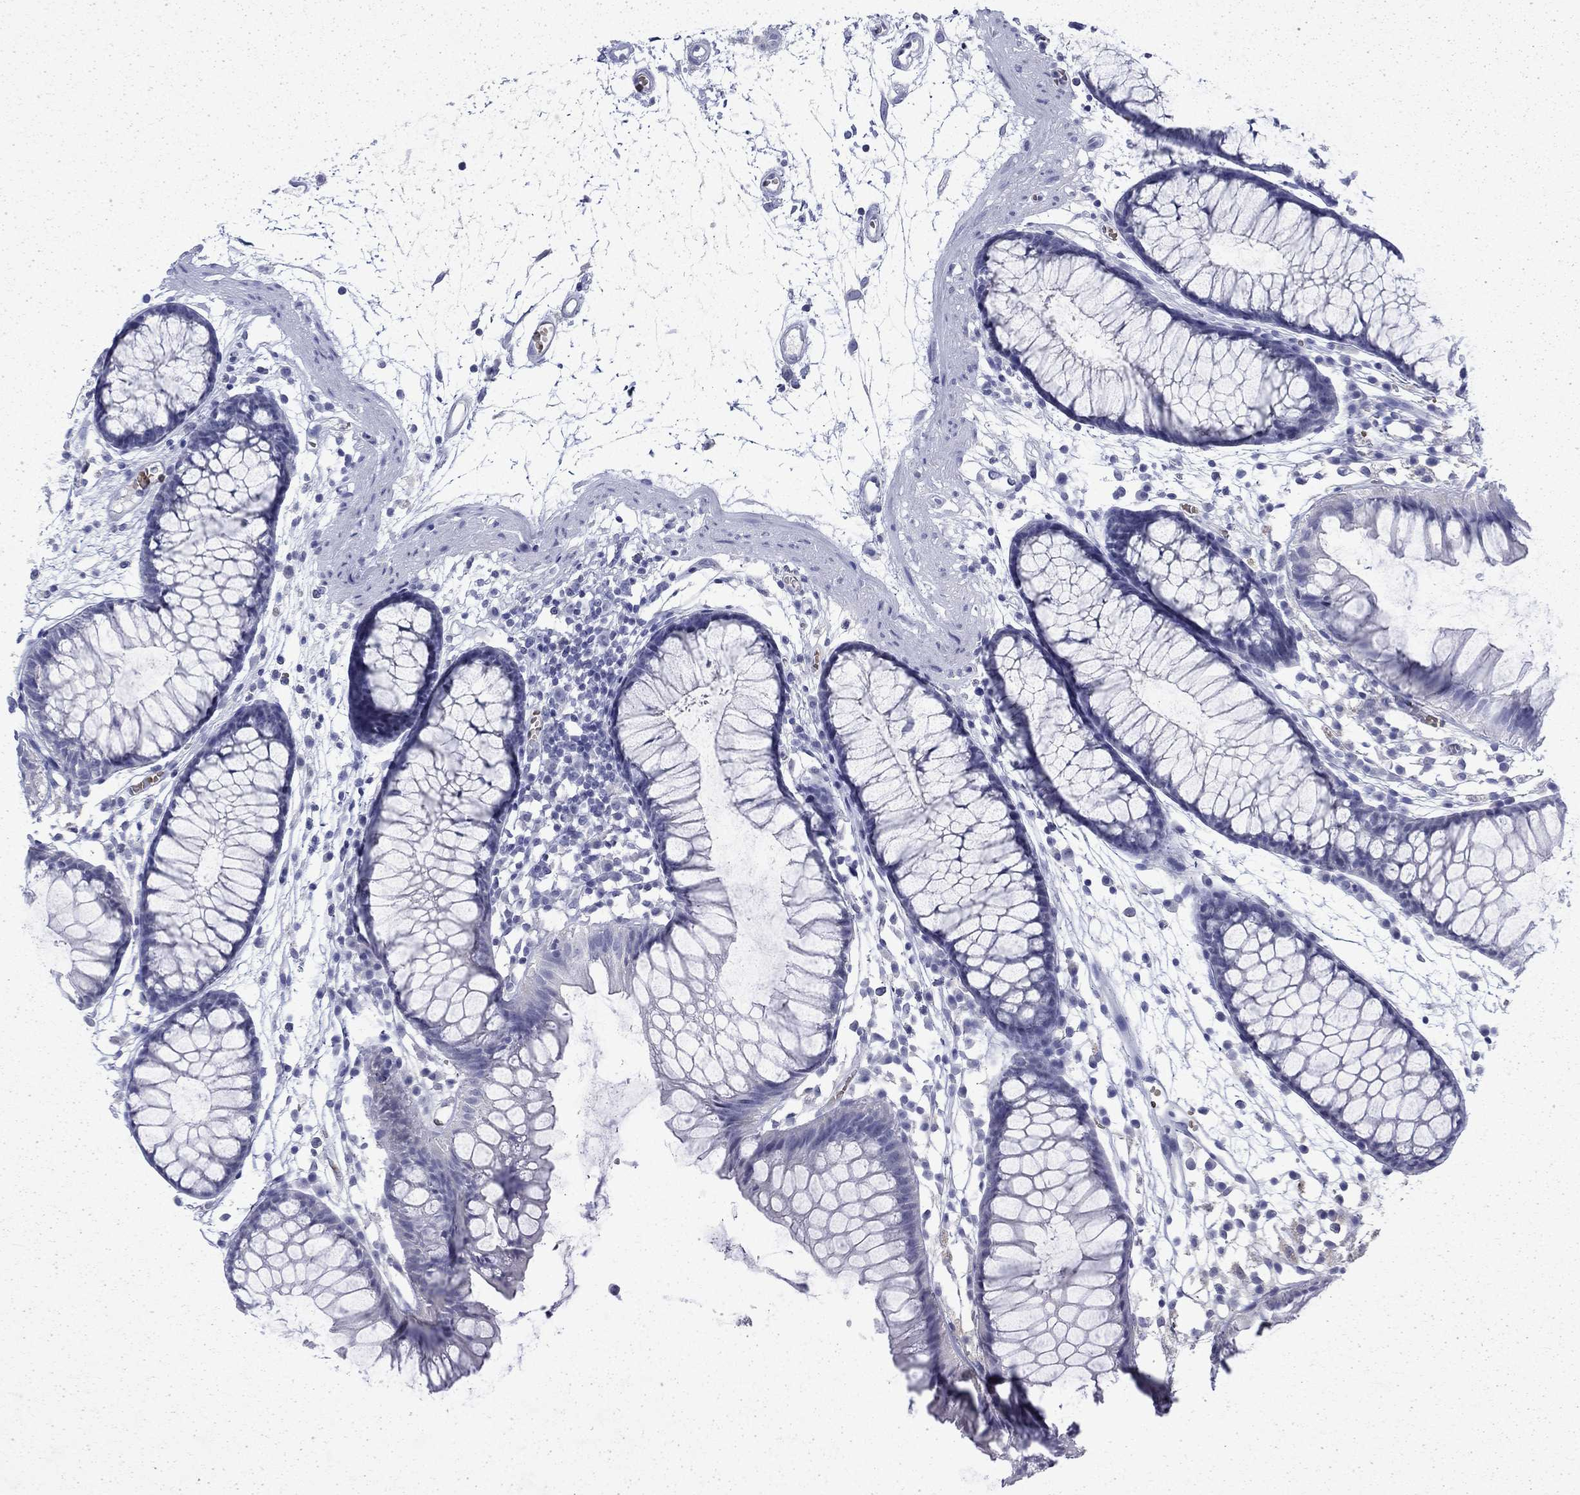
{"staining": {"intensity": "negative", "quantity": "none", "location": "none"}, "tissue": "colon", "cell_type": "Endothelial cells", "image_type": "normal", "snomed": [{"axis": "morphology", "description": "Normal tissue, NOS"}, {"axis": "morphology", "description": "Adenocarcinoma, NOS"}, {"axis": "topography", "description": "Colon"}], "caption": "Immunohistochemistry (IHC) histopathology image of normal colon: colon stained with DAB demonstrates no significant protein positivity in endothelial cells.", "gene": "ENPP6", "patient": {"sex": "male", "age": 65}}